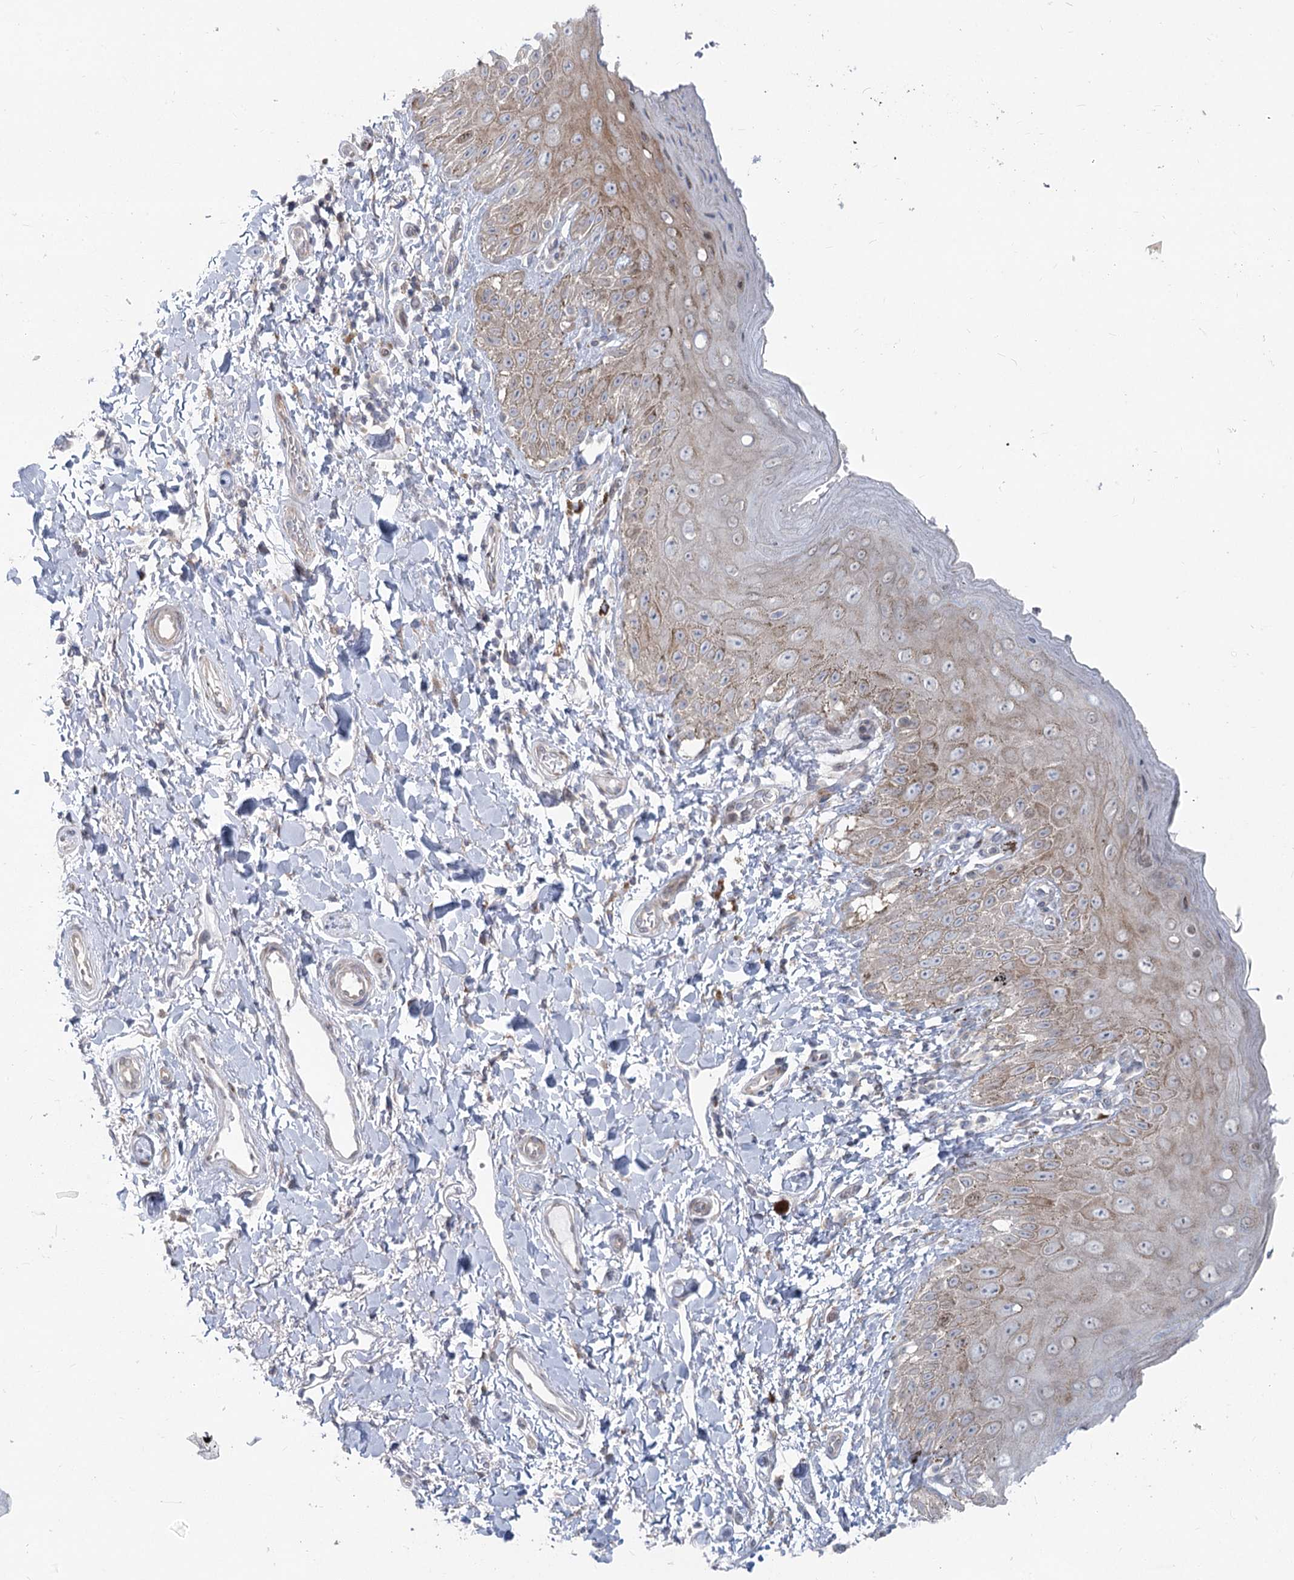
{"staining": {"intensity": "weak", "quantity": "25%-75%", "location": "cytoplasmic/membranous"}, "tissue": "skin", "cell_type": "Epidermal cells", "image_type": "normal", "snomed": [{"axis": "morphology", "description": "Normal tissue, NOS"}, {"axis": "topography", "description": "Anal"}], "caption": "Benign skin reveals weak cytoplasmic/membranous expression in approximately 25%-75% of epidermal cells.", "gene": "ABITRAM", "patient": {"sex": "male", "age": 44}}